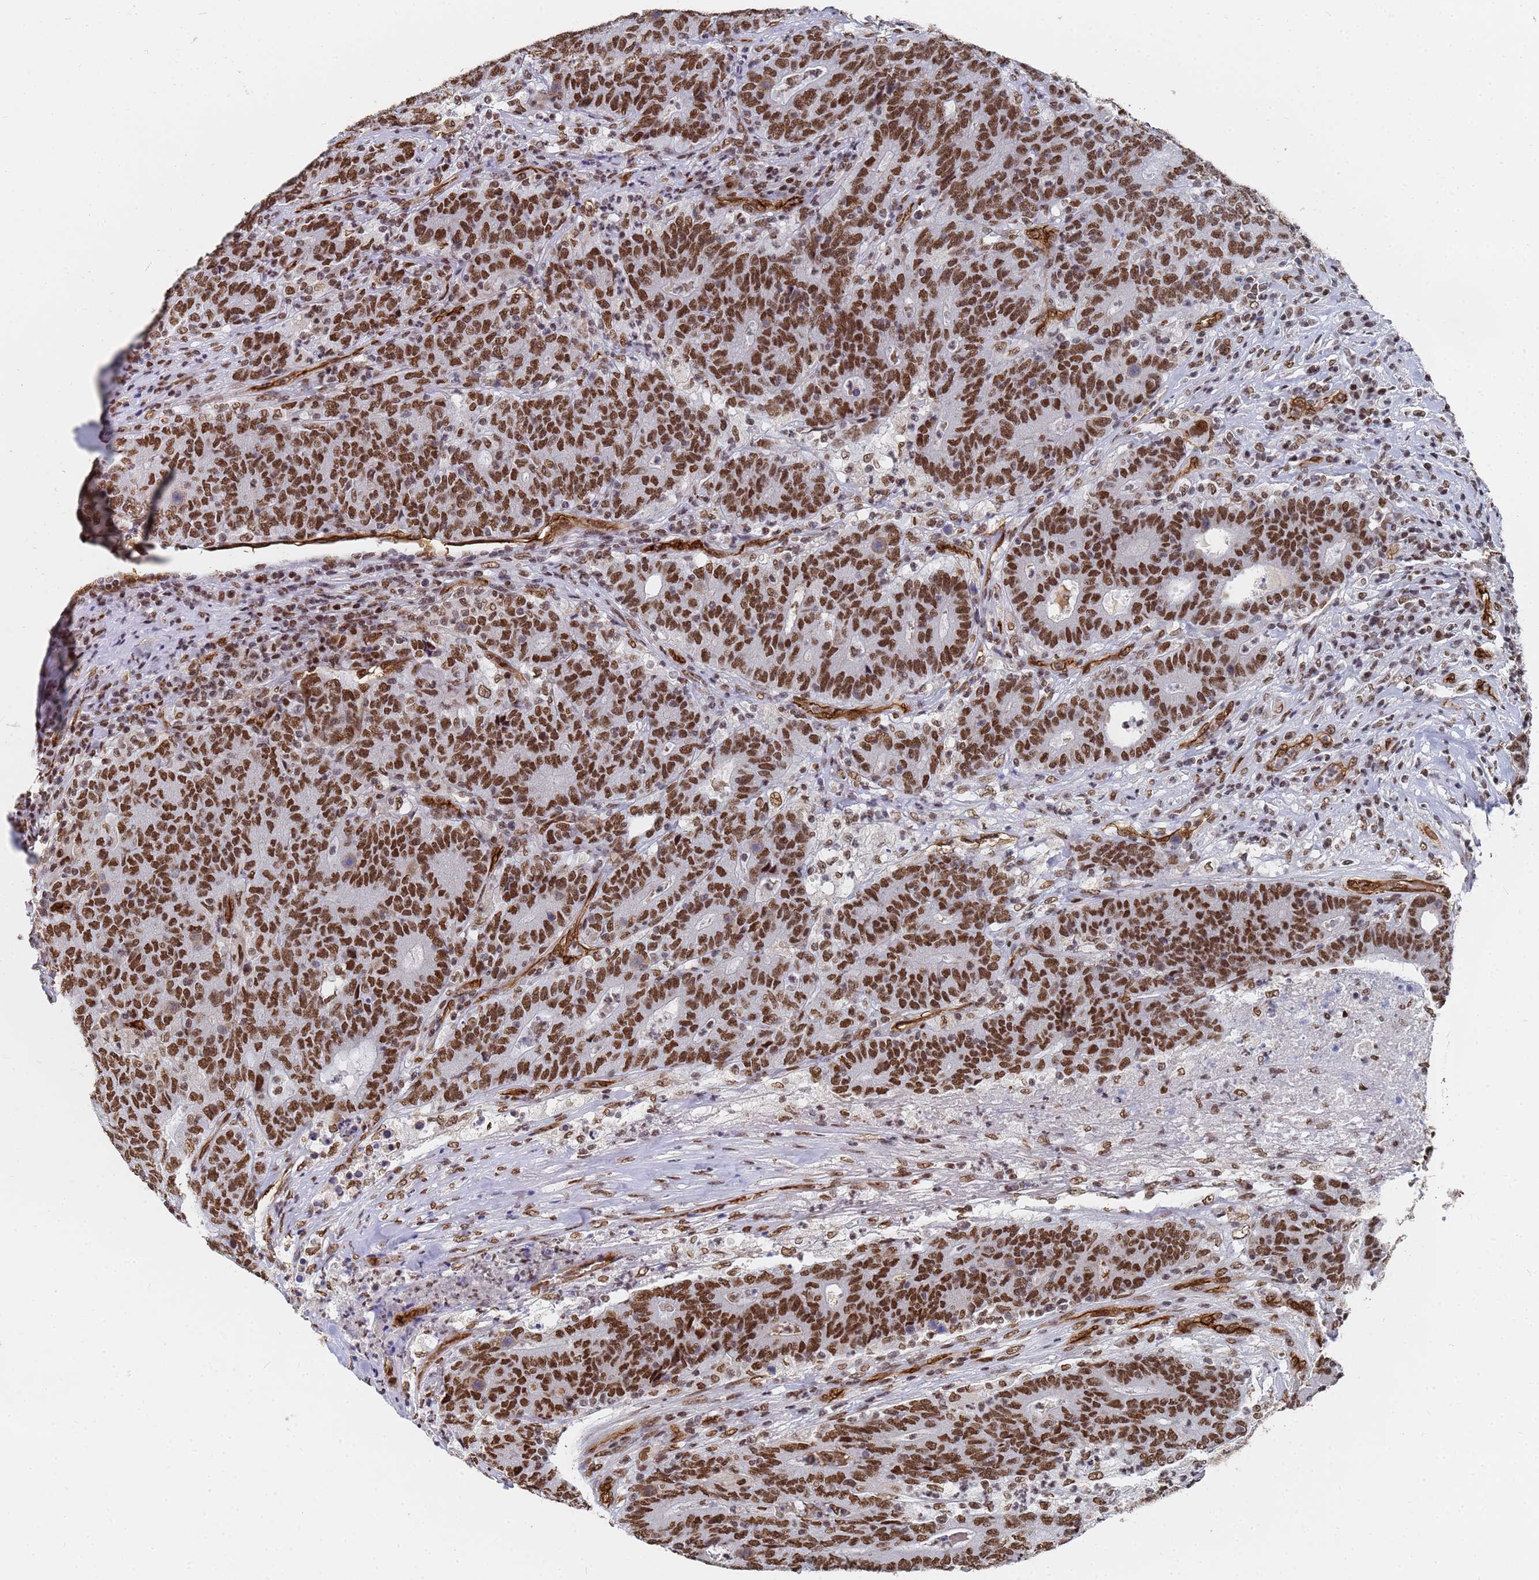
{"staining": {"intensity": "strong", "quantity": ">75%", "location": "nuclear"}, "tissue": "colorectal cancer", "cell_type": "Tumor cells", "image_type": "cancer", "snomed": [{"axis": "morphology", "description": "Adenocarcinoma, NOS"}, {"axis": "topography", "description": "Colon"}], "caption": "Immunohistochemical staining of human adenocarcinoma (colorectal) demonstrates strong nuclear protein expression in approximately >75% of tumor cells.", "gene": "RAVER2", "patient": {"sex": "female", "age": 75}}